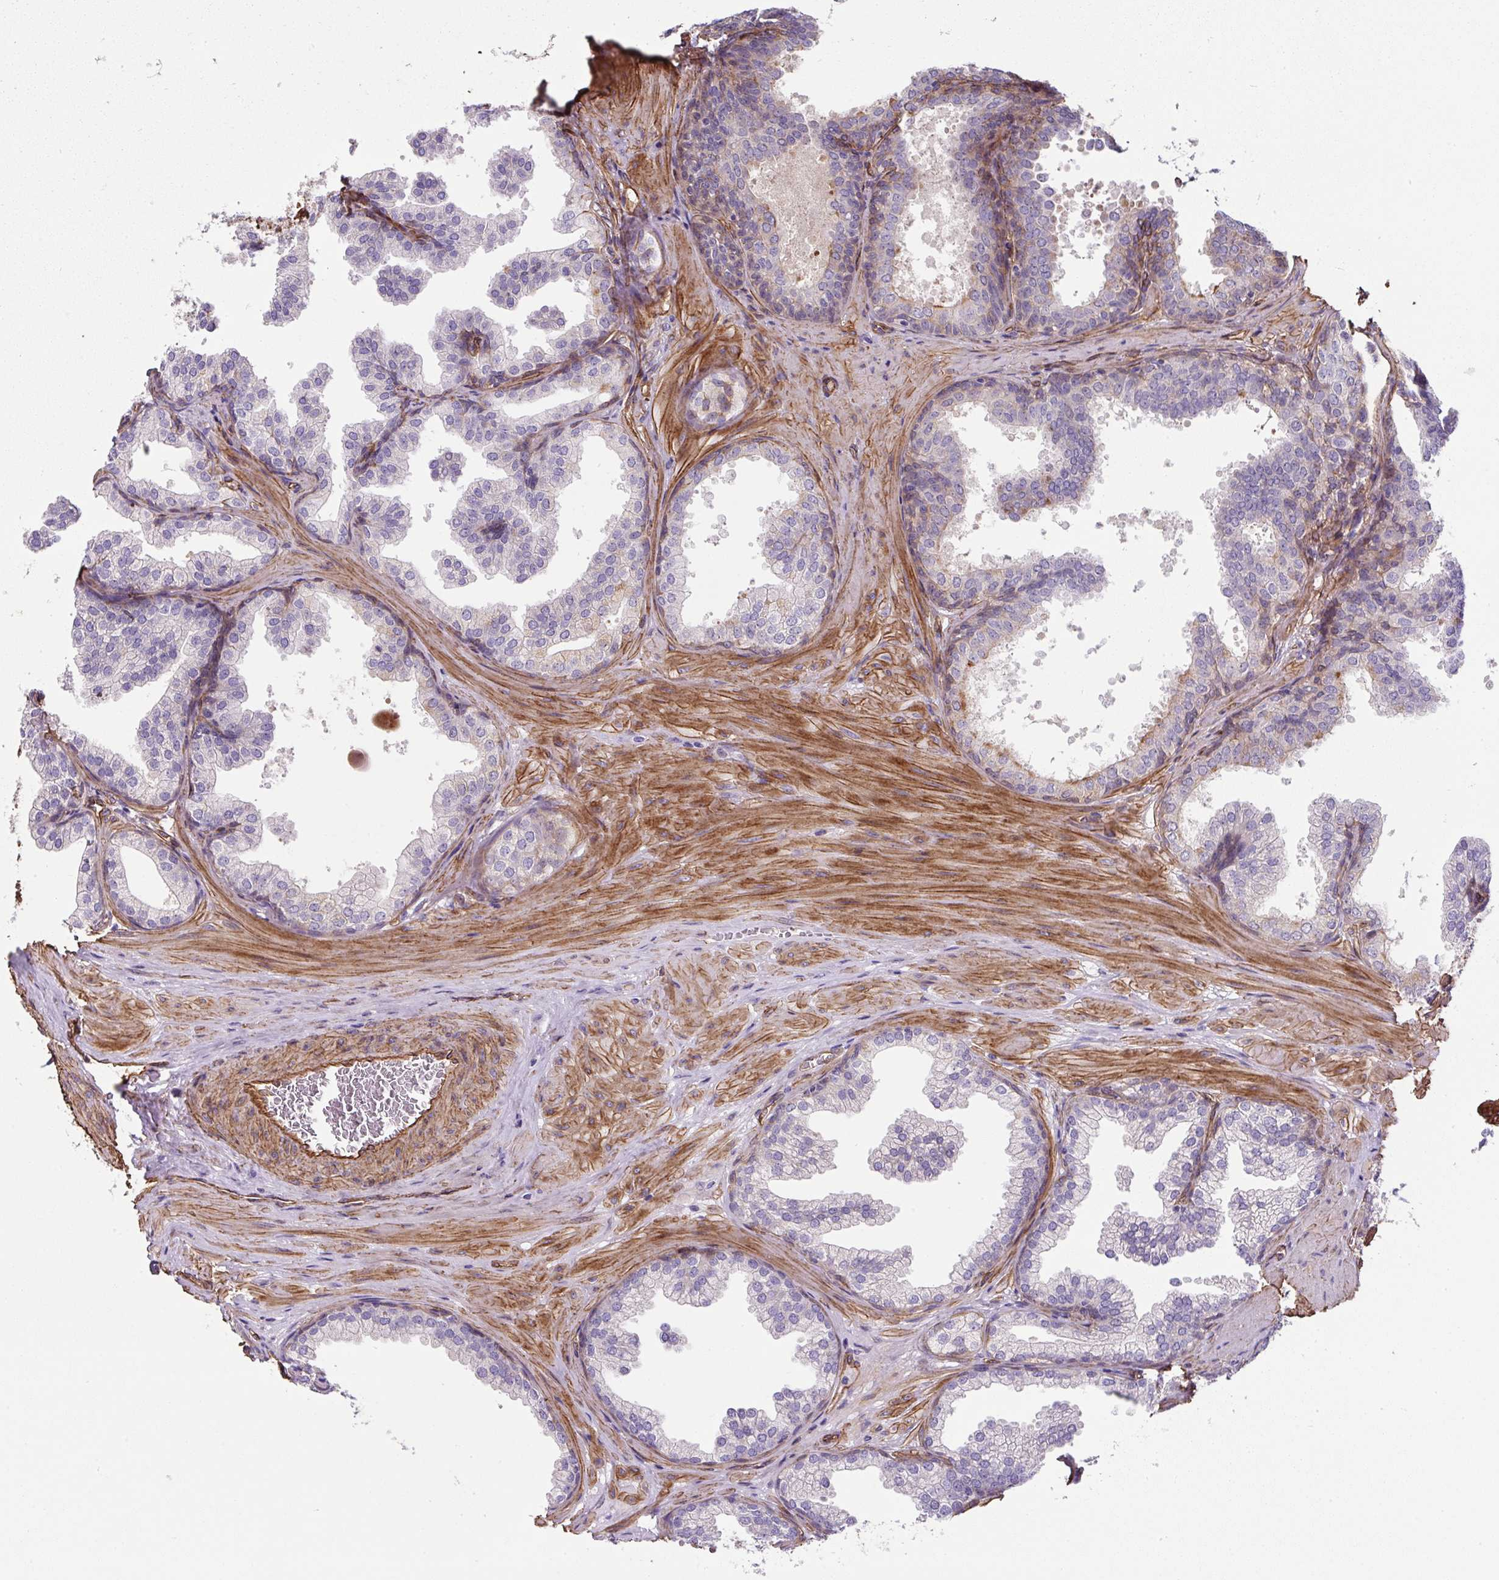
{"staining": {"intensity": "negative", "quantity": "none", "location": "none"}, "tissue": "prostate", "cell_type": "Glandular cells", "image_type": "normal", "snomed": [{"axis": "morphology", "description": "Normal tissue, NOS"}, {"axis": "topography", "description": "Prostate"}], "caption": "A high-resolution photomicrograph shows immunohistochemistry (IHC) staining of benign prostate, which displays no significant positivity in glandular cells. (Immunohistochemistry, brightfield microscopy, high magnification).", "gene": "ANKUB1", "patient": {"sex": "male", "age": 37}}